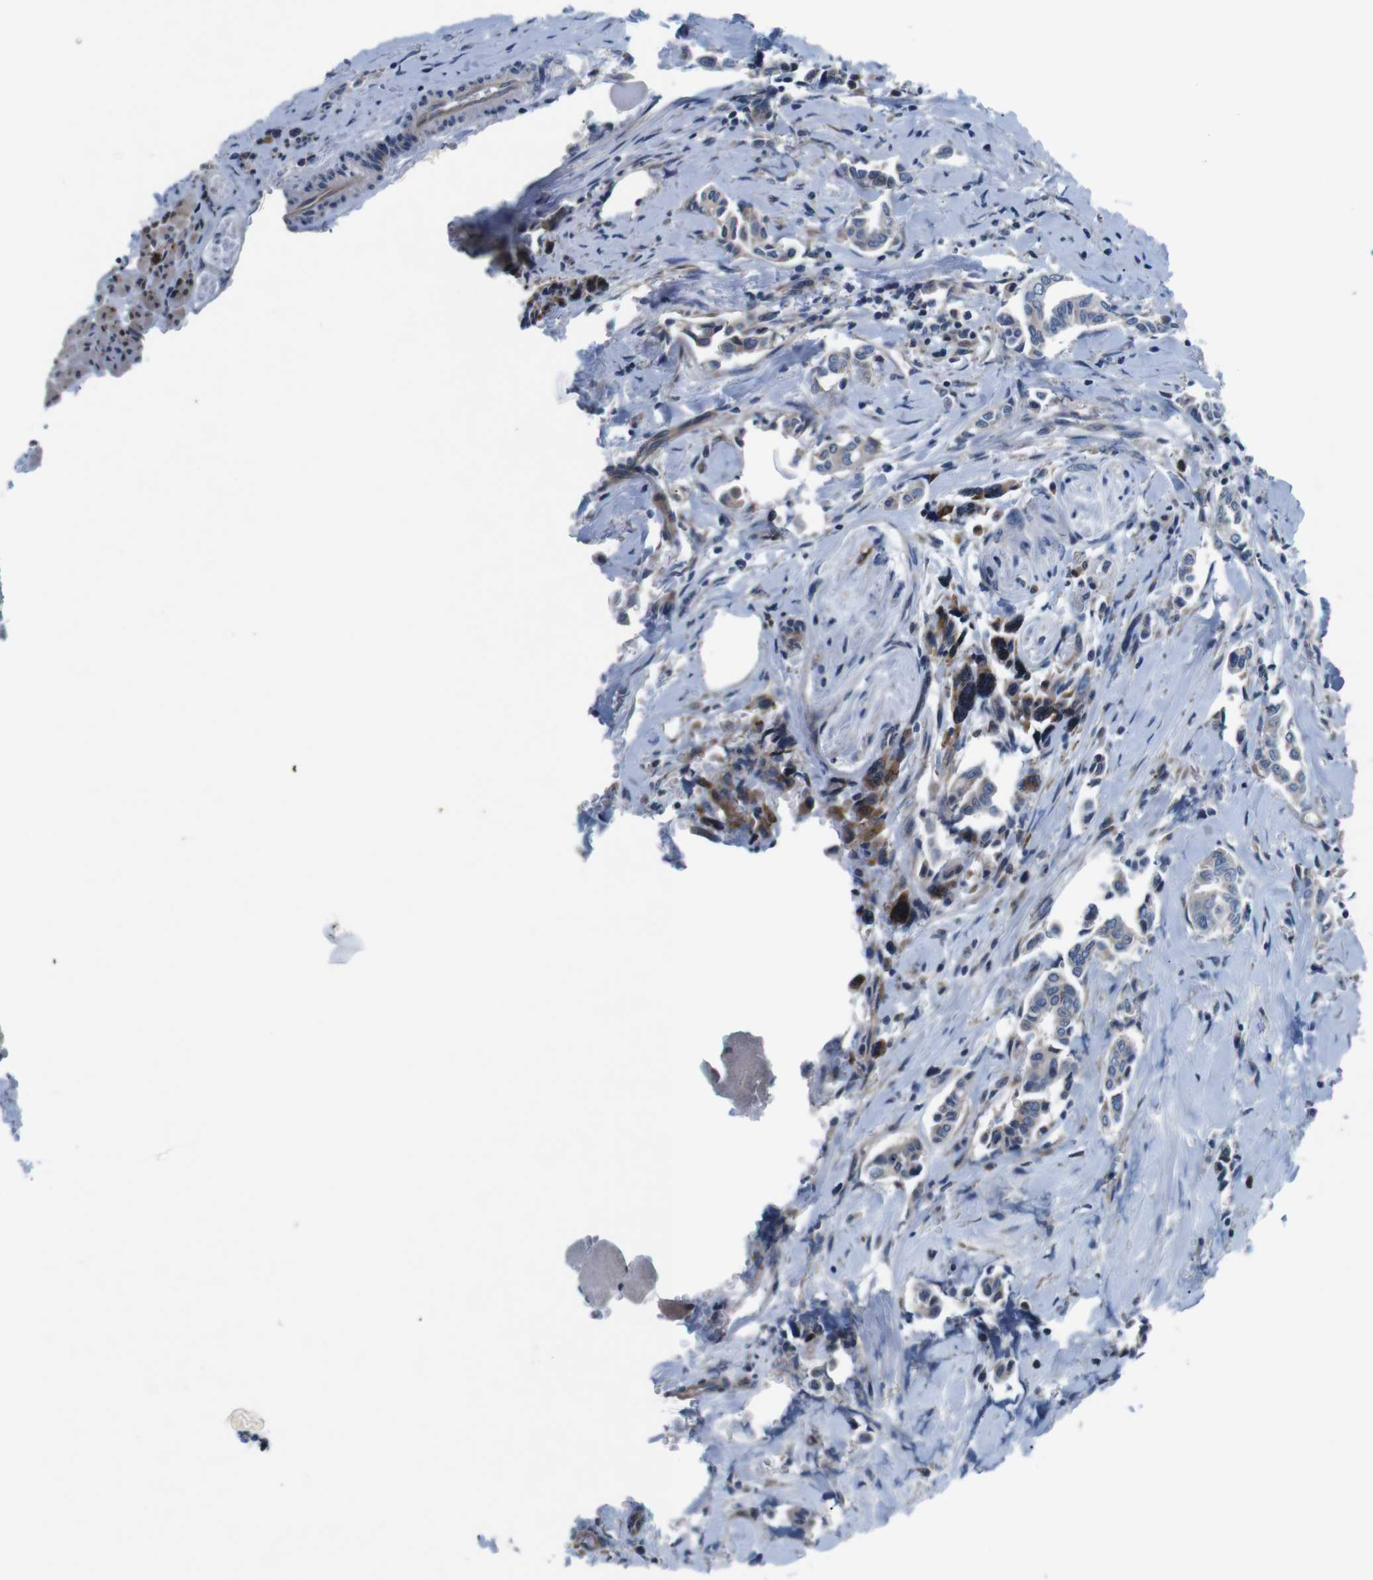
{"staining": {"intensity": "negative", "quantity": "none", "location": "none"}, "tissue": "head and neck cancer", "cell_type": "Tumor cells", "image_type": "cancer", "snomed": [{"axis": "morphology", "description": "Adenocarcinoma, NOS"}, {"axis": "topography", "description": "Salivary gland"}, {"axis": "topography", "description": "Head-Neck"}], "caption": "An immunohistochemistry photomicrograph of head and neck adenocarcinoma is shown. There is no staining in tumor cells of head and neck adenocarcinoma. (Stains: DAB IHC with hematoxylin counter stain, Microscopy: brightfield microscopy at high magnification).", "gene": "JAK1", "patient": {"sex": "female", "age": 59}}